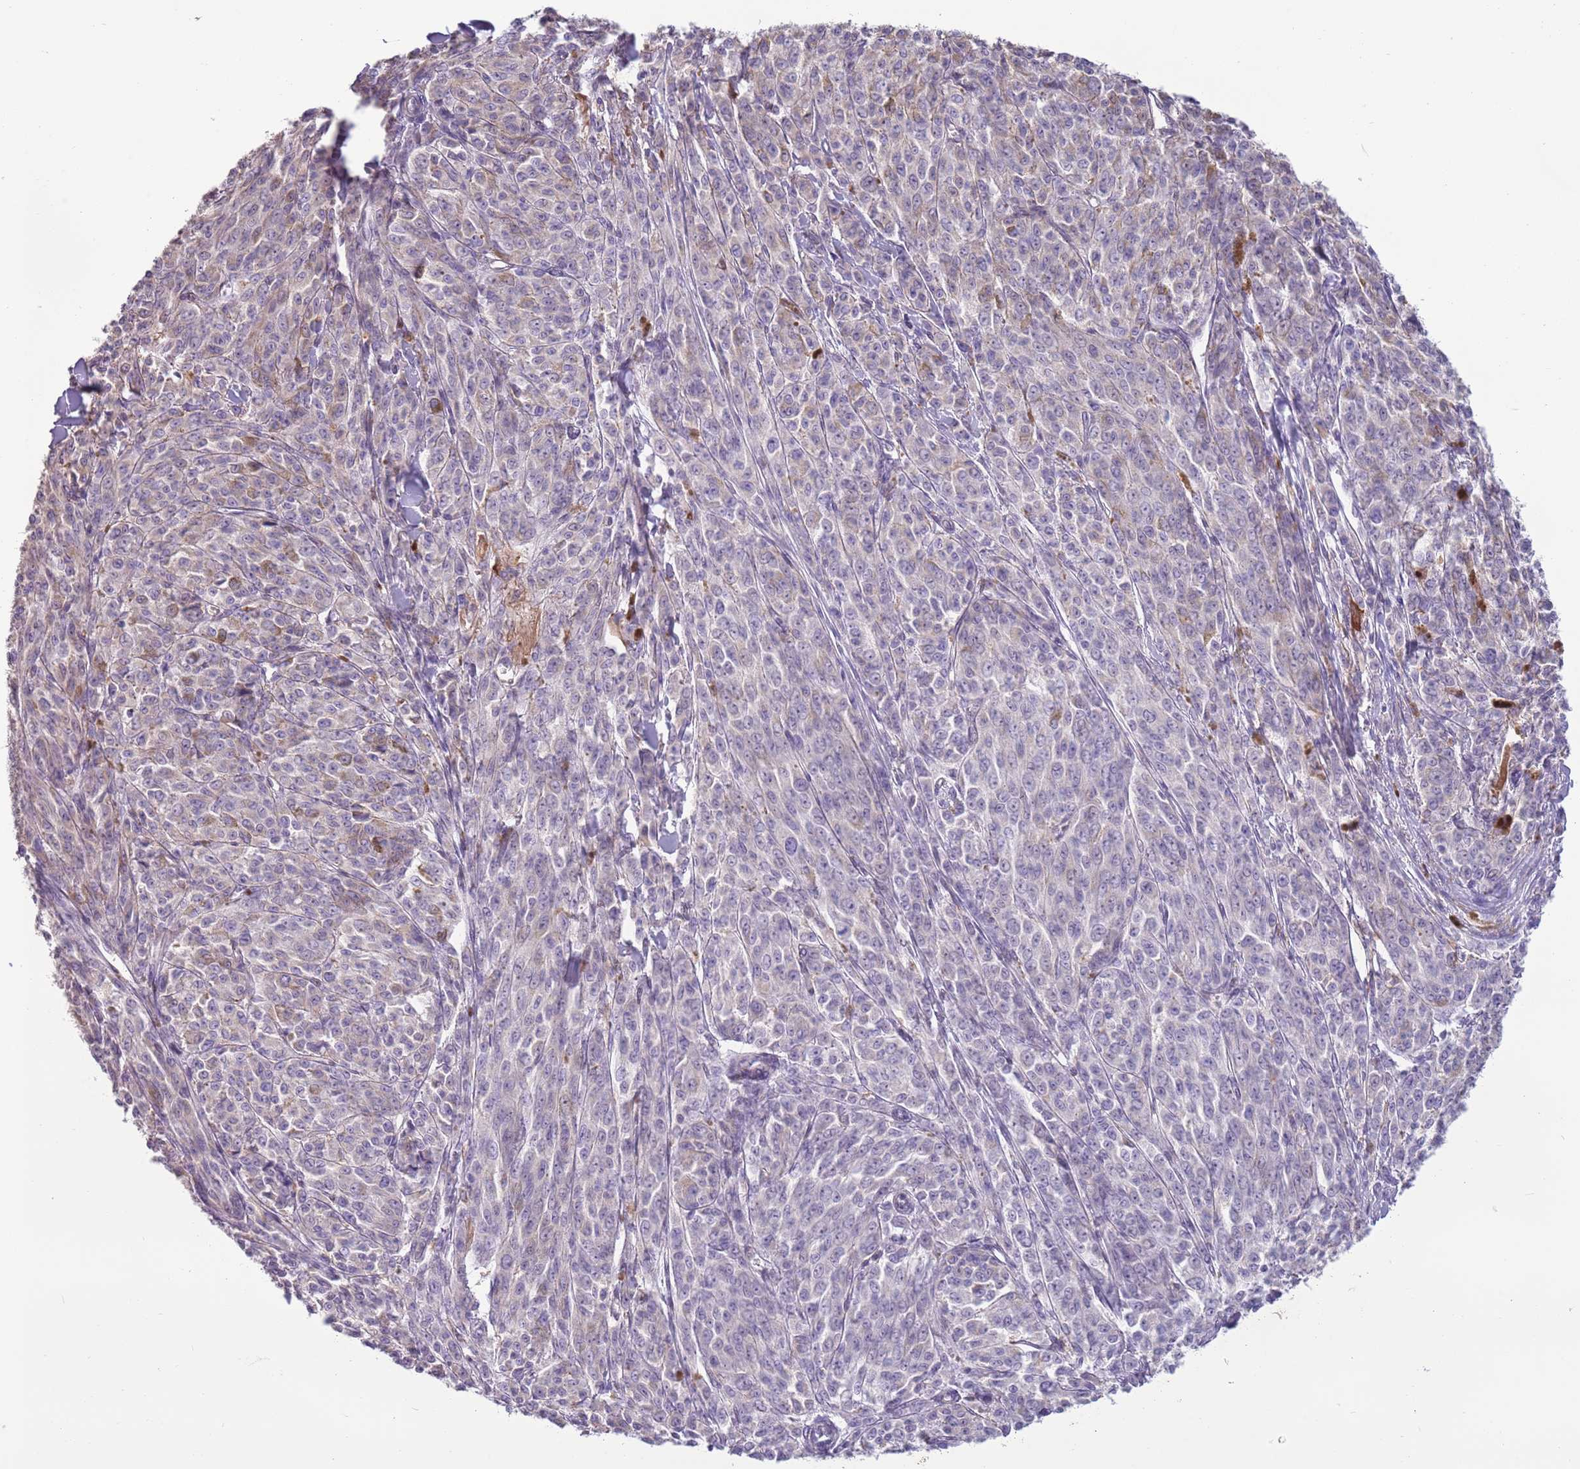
{"staining": {"intensity": "weak", "quantity": "<25%", "location": "cytoplasmic/membranous"}, "tissue": "melanoma", "cell_type": "Tumor cells", "image_type": "cancer", "snomed": [{"axis": "morphology", "description": "Malignant melanoma, NOS"}, {"axis": "topography", "description": "Skin"}], "caption": "Human malignant melanoma stained for a protein using IHC shows no staining in tumor cells.", "gene": "CAPN9", "patient": {"sex": "female", "age": 52}}